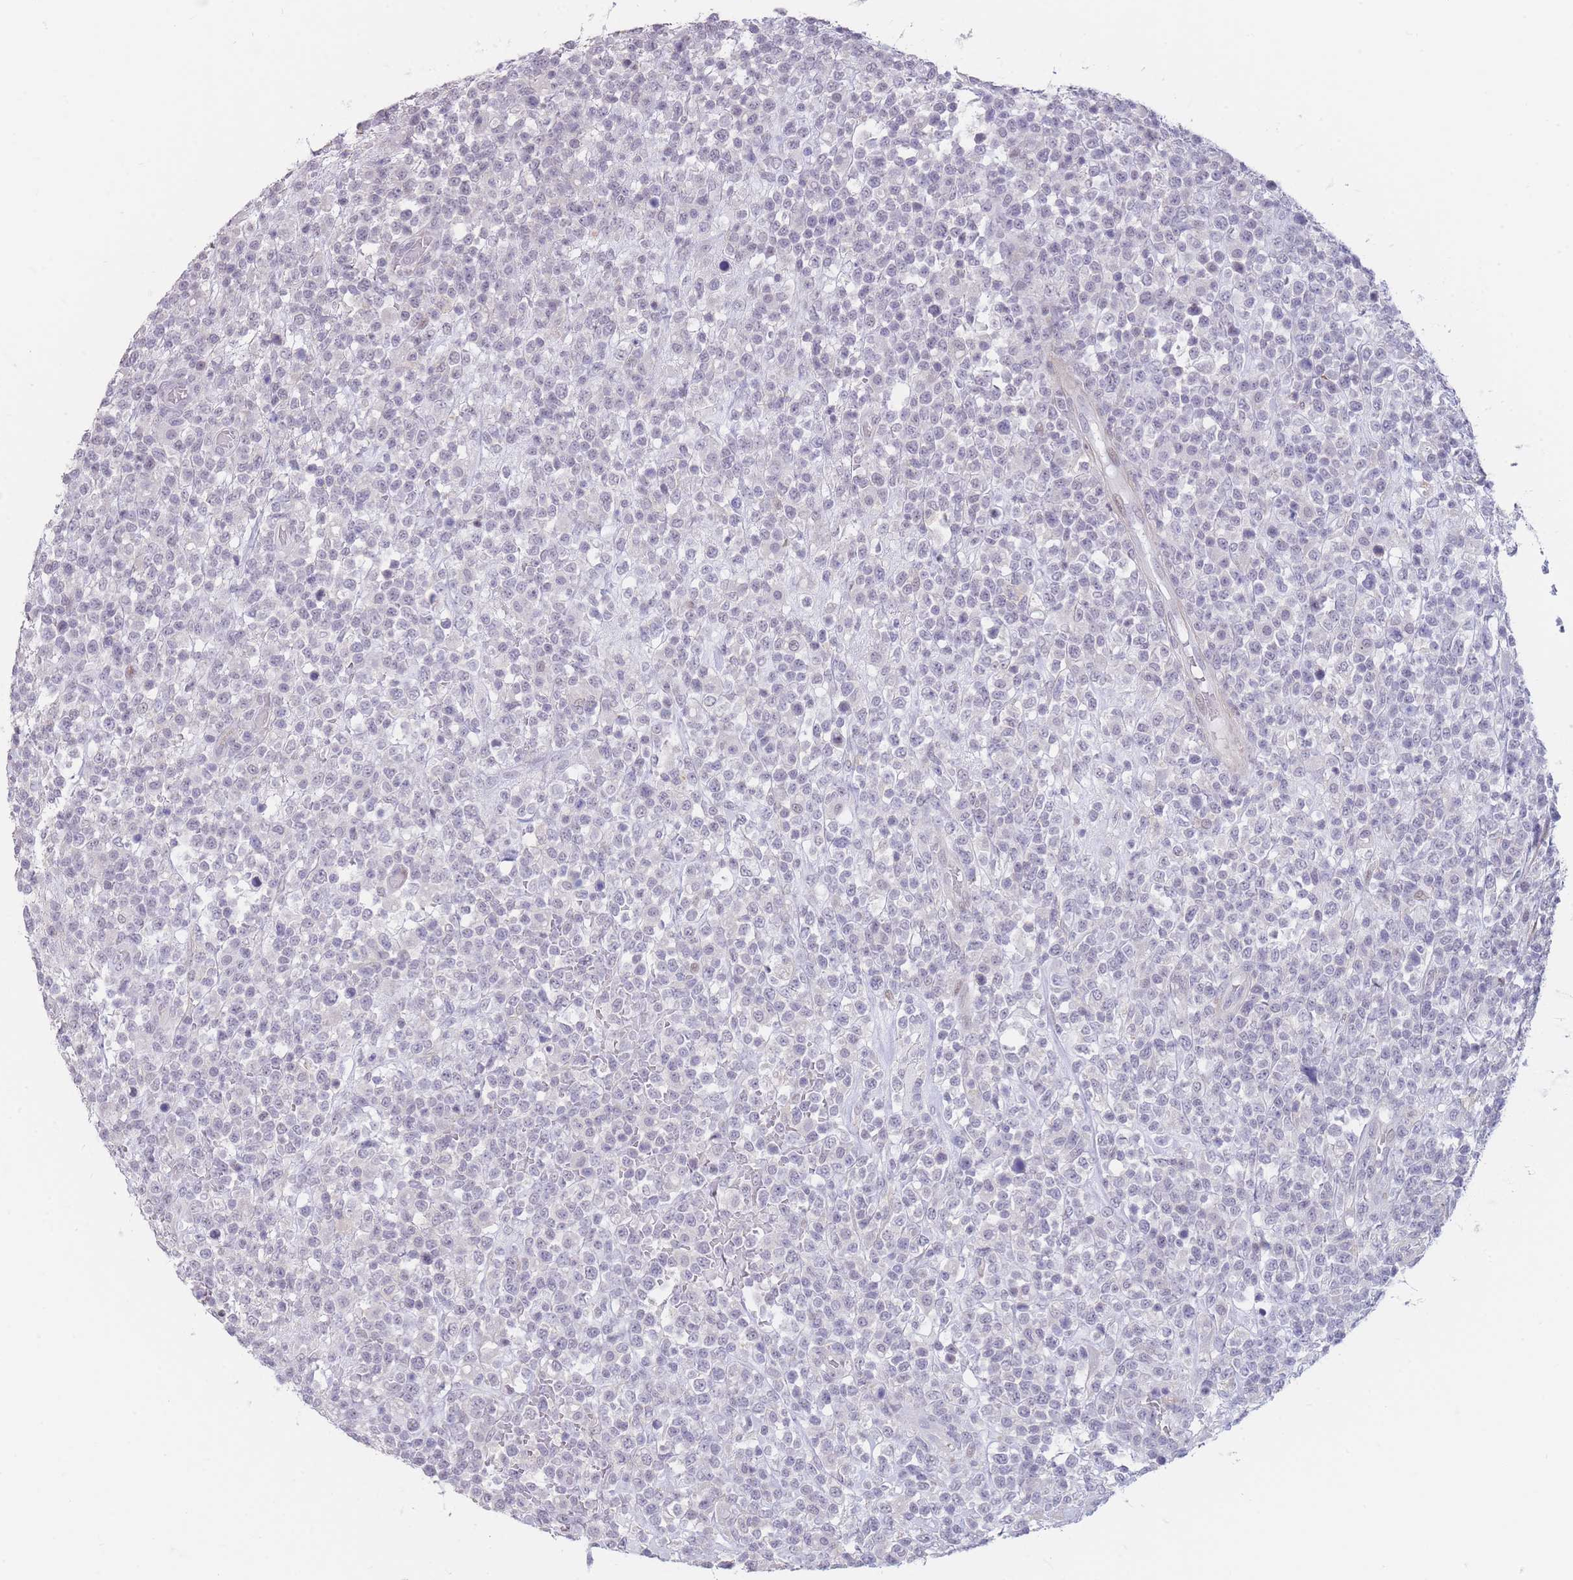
{"staining": {"intensity": "negative", "quantity": "none", "location": "none"}, "tissue": "lymphoma", "cell_type": "Tumor cells", "image_type": "cancer", "snomed": [{"axis": "morphology", "description": "Malignant lymphoma, non-Hodgkin's type, High grade"}, {"axis": "topography", "description": "Colon"}], "caption": "DAB (3,3'-diaminobenzidine) immunohistochemical staining of lymphoma shows no significant positivity in tumor cells.", "gene": "ASAP3", "patient": {"sex": "female", "age": 53}}